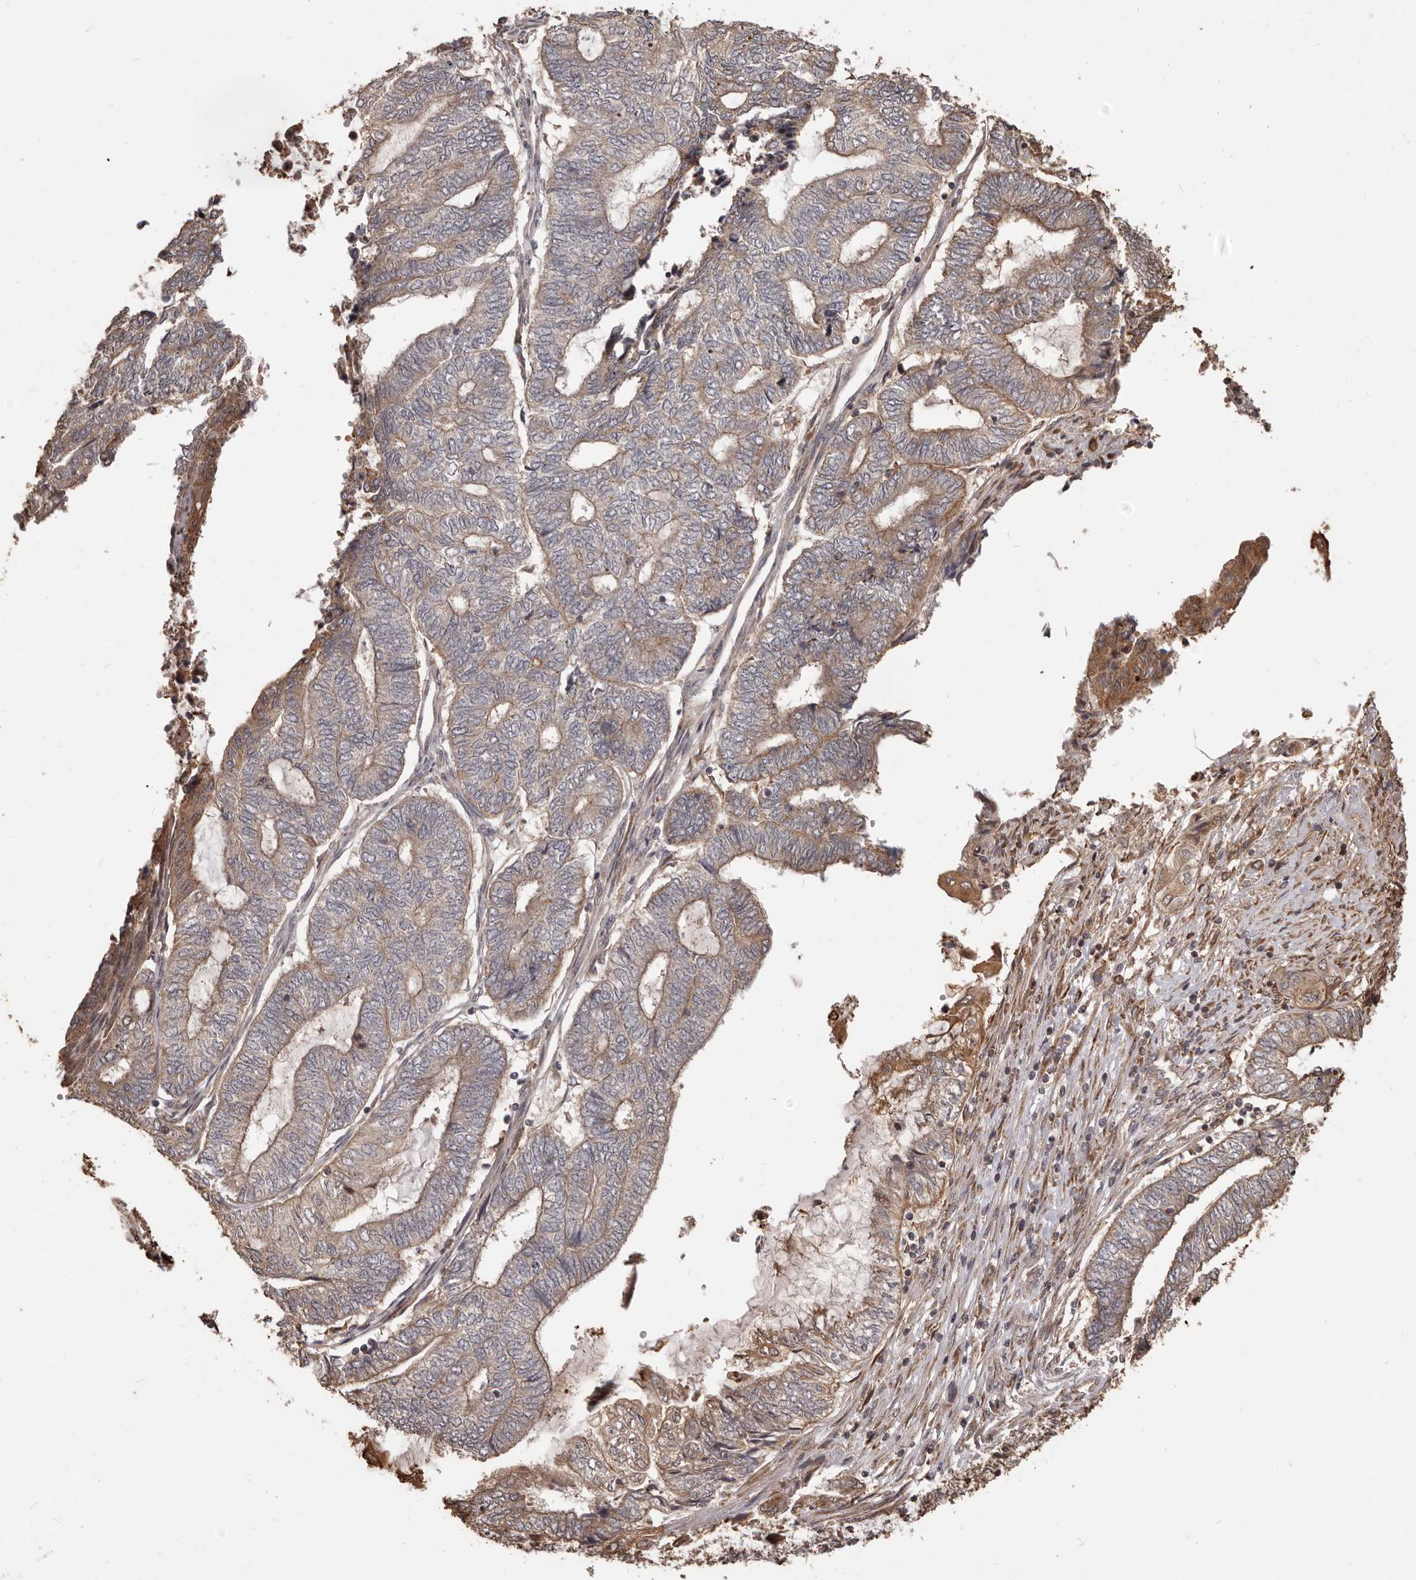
{"staining": {"intensity": "moderate", "quantity": "25%-75%", "location": "cytoplasmic/membranous"}, "tissue": "endometrial cancer", "cell_type": "Tumor cells", "image_type": "cancer", "snomed": [{"axis": "morphology", "description": "Adenocarcinoma, NOS"}, {"axis": "topography", "description": "Uterus"}, {"axis": "topography", "description": "Endometrium"}], "caption": "A photomicrograph of endometrial cancer (adenocarcinoma) stained for a protein shows moderate cytoplasmic/membranous brown staining in tumor cells. (Stains: DAB in brown, nuclei in blue, Microscopy: brightfield microscopy at high magnification).", "gene": "MTO1", "patient": {"sex": "female", "age": 70}}